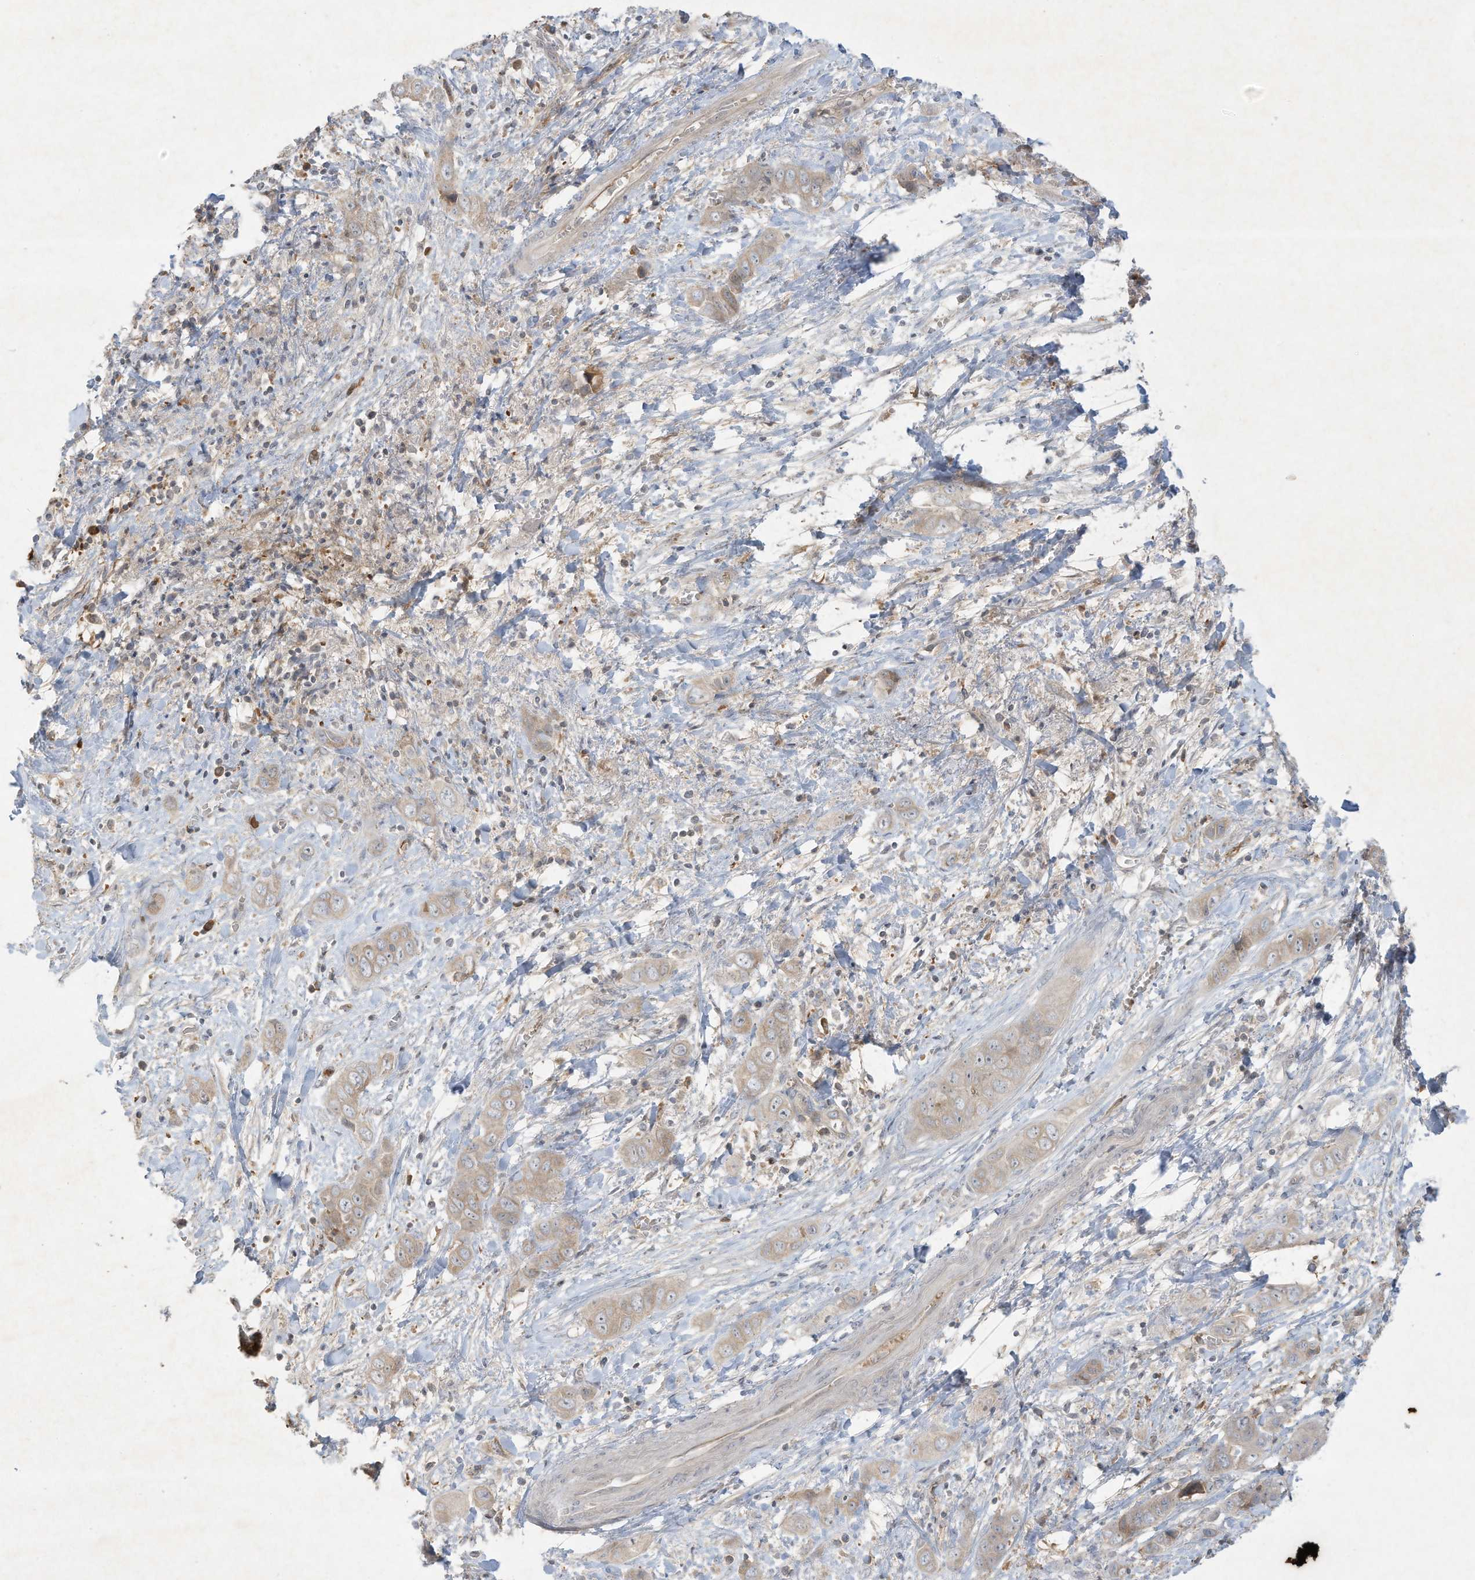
{"staining": {"intensity": "weak", "quantity": ">75%", "location": "cytoplasmic/membranous"}, "tissue": "liver cancer", "cell_type": "Tumor cells", "image_type": "cancer", "snomed": [{"axis": "morphology", "description": "Cholangiocarcinoma"}, {"axis": "topography", "description": "Liver"}], "caption": "A photomicrograph of human cholangiocarcinoma (liver) stained for a protein shows weak cytoplasmic/membranous brown staining in tumor cells. (brown staining indicates protein expression, while blue staining denotes nuclei).", "gene": "FETUB", "patient": {"sex": "female", "age": 52}}